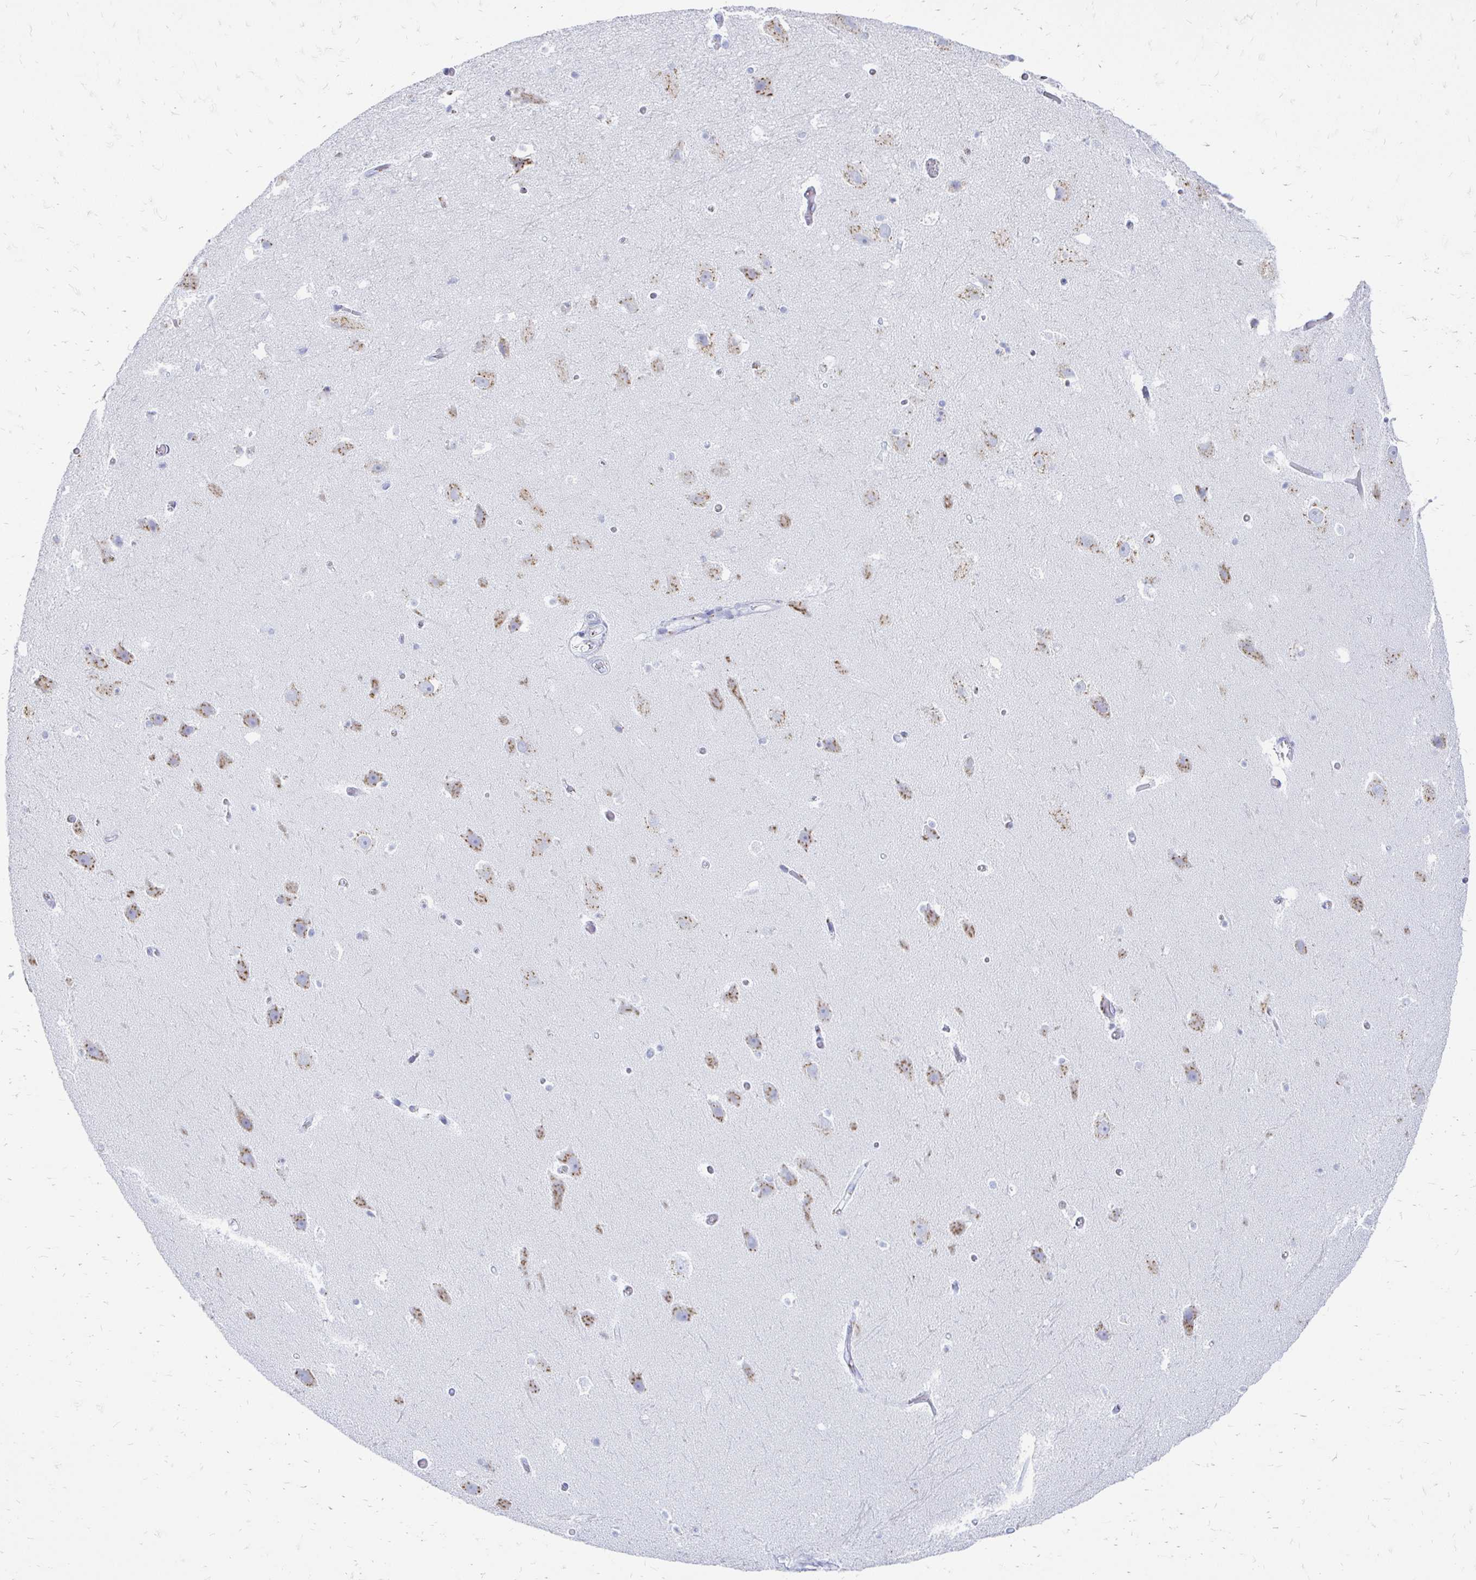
{"staining": {"intensity": "negative", "quantity": "none", "location": "none"}, "tissue": "hippocampus", "cell_type": "Glial cells", "image_type": "normal", "snomed": [{"axis": "morphology", "description": "Normal tissue, NOS"}, {"axis": "topography", "description": "Hippocampus"}], "caption": "Immunohistochemical staining of normal hippocampus demonstrates no significant positivity in glial cells.", "gene": "PAGE4", "patient": {"sex": "male", "age": 26}}